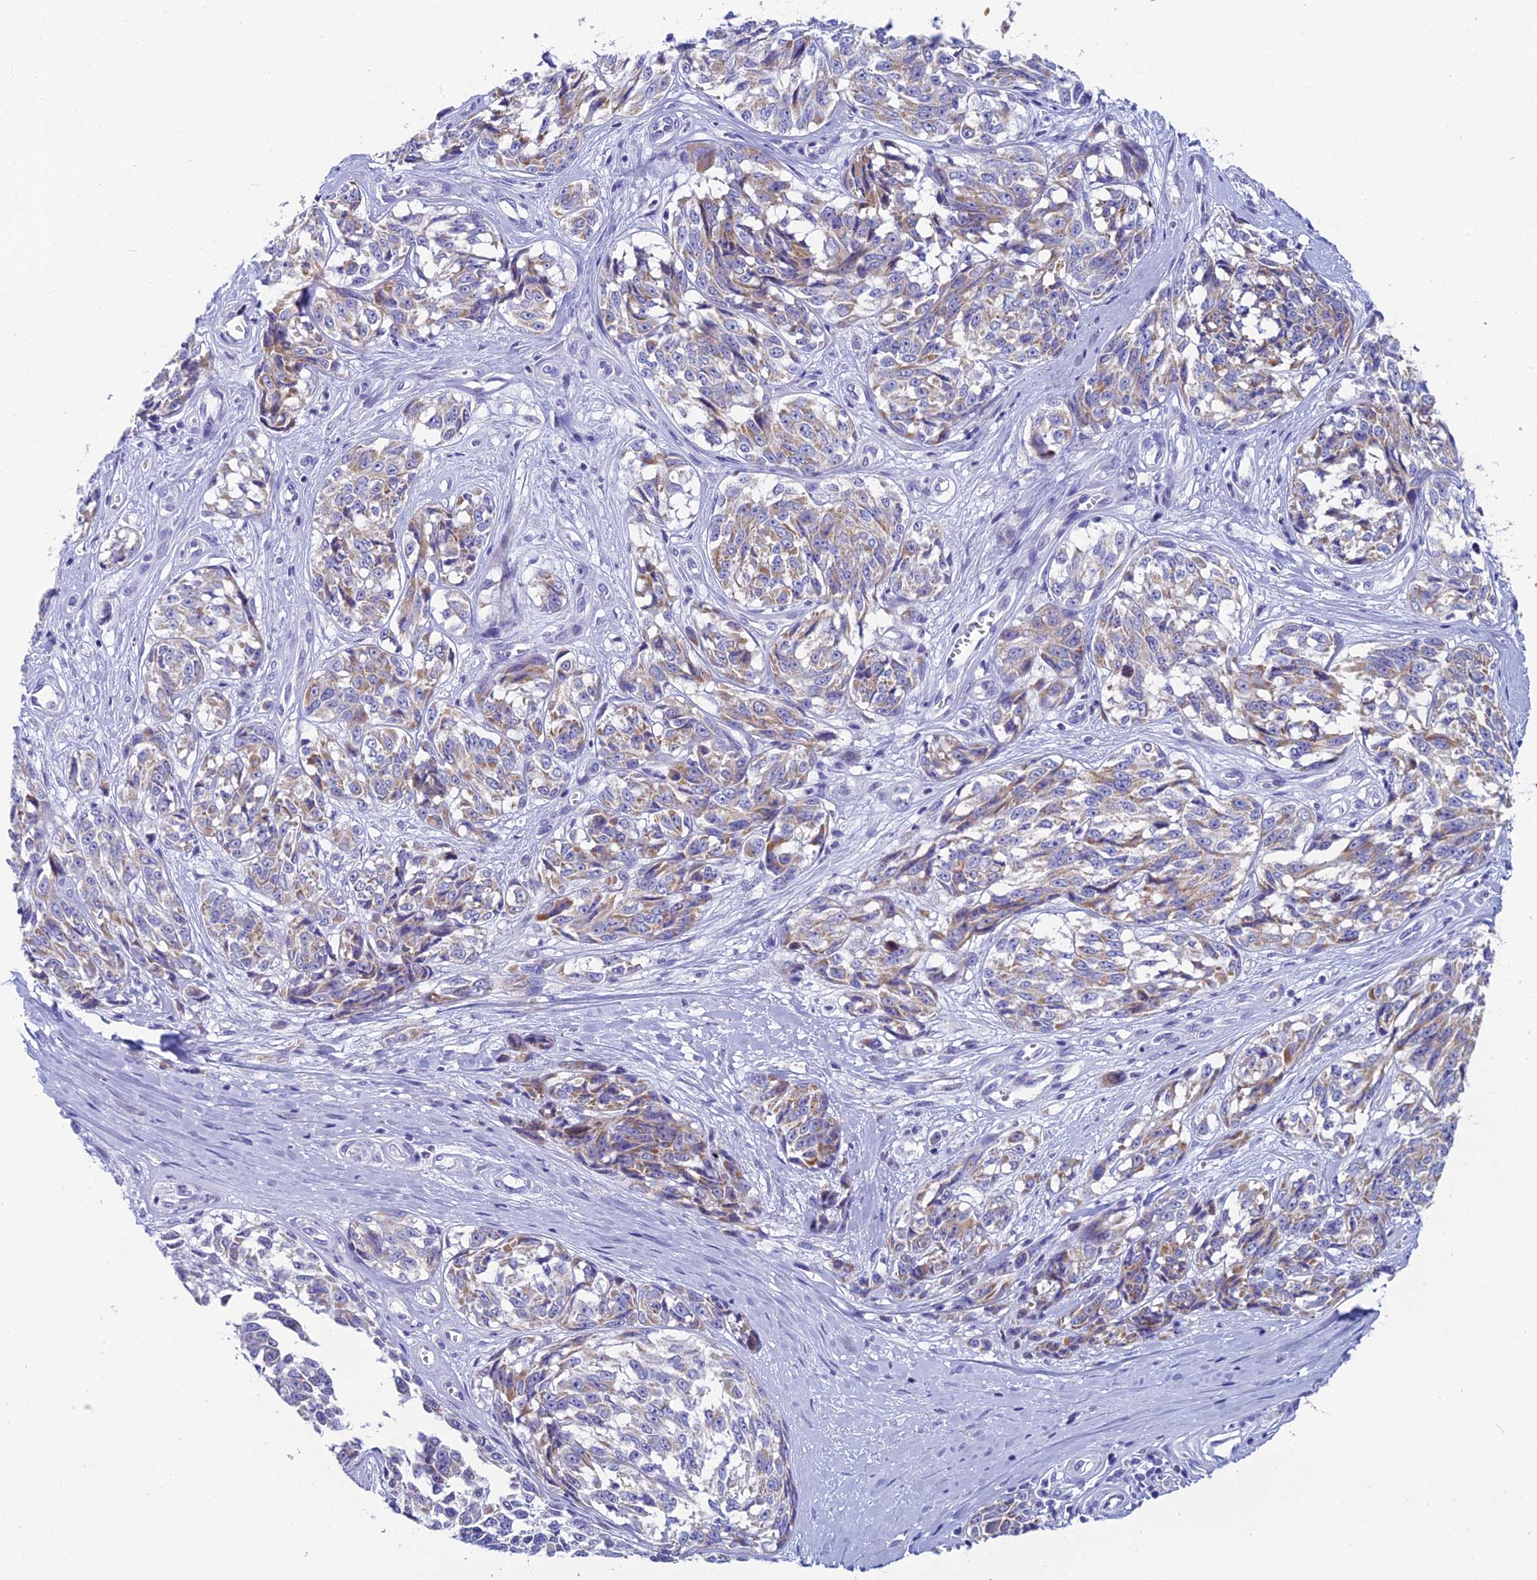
{"staining": {"intensity": "weak", "quantity": "25%-75%", "location": "cytoplasmic/membranous"}, "tissue": "melanoma", "cell_type": "Tumor cells", "image_type": "cancer", "snomed": [{"axis": "morphology", "description": "Malignant melanoma, NOS"}, {"axis": "topography", "description": "Skin"}], "caption": "This photomicrograph demonstrates immunohistochemistry staining of melanoma, with low weak cytoplasmic/membranous positivity in approximately 25%-75% of tumor cells.", "gene": "REEP4", "patient": {"sex": "female", "age": 64}}